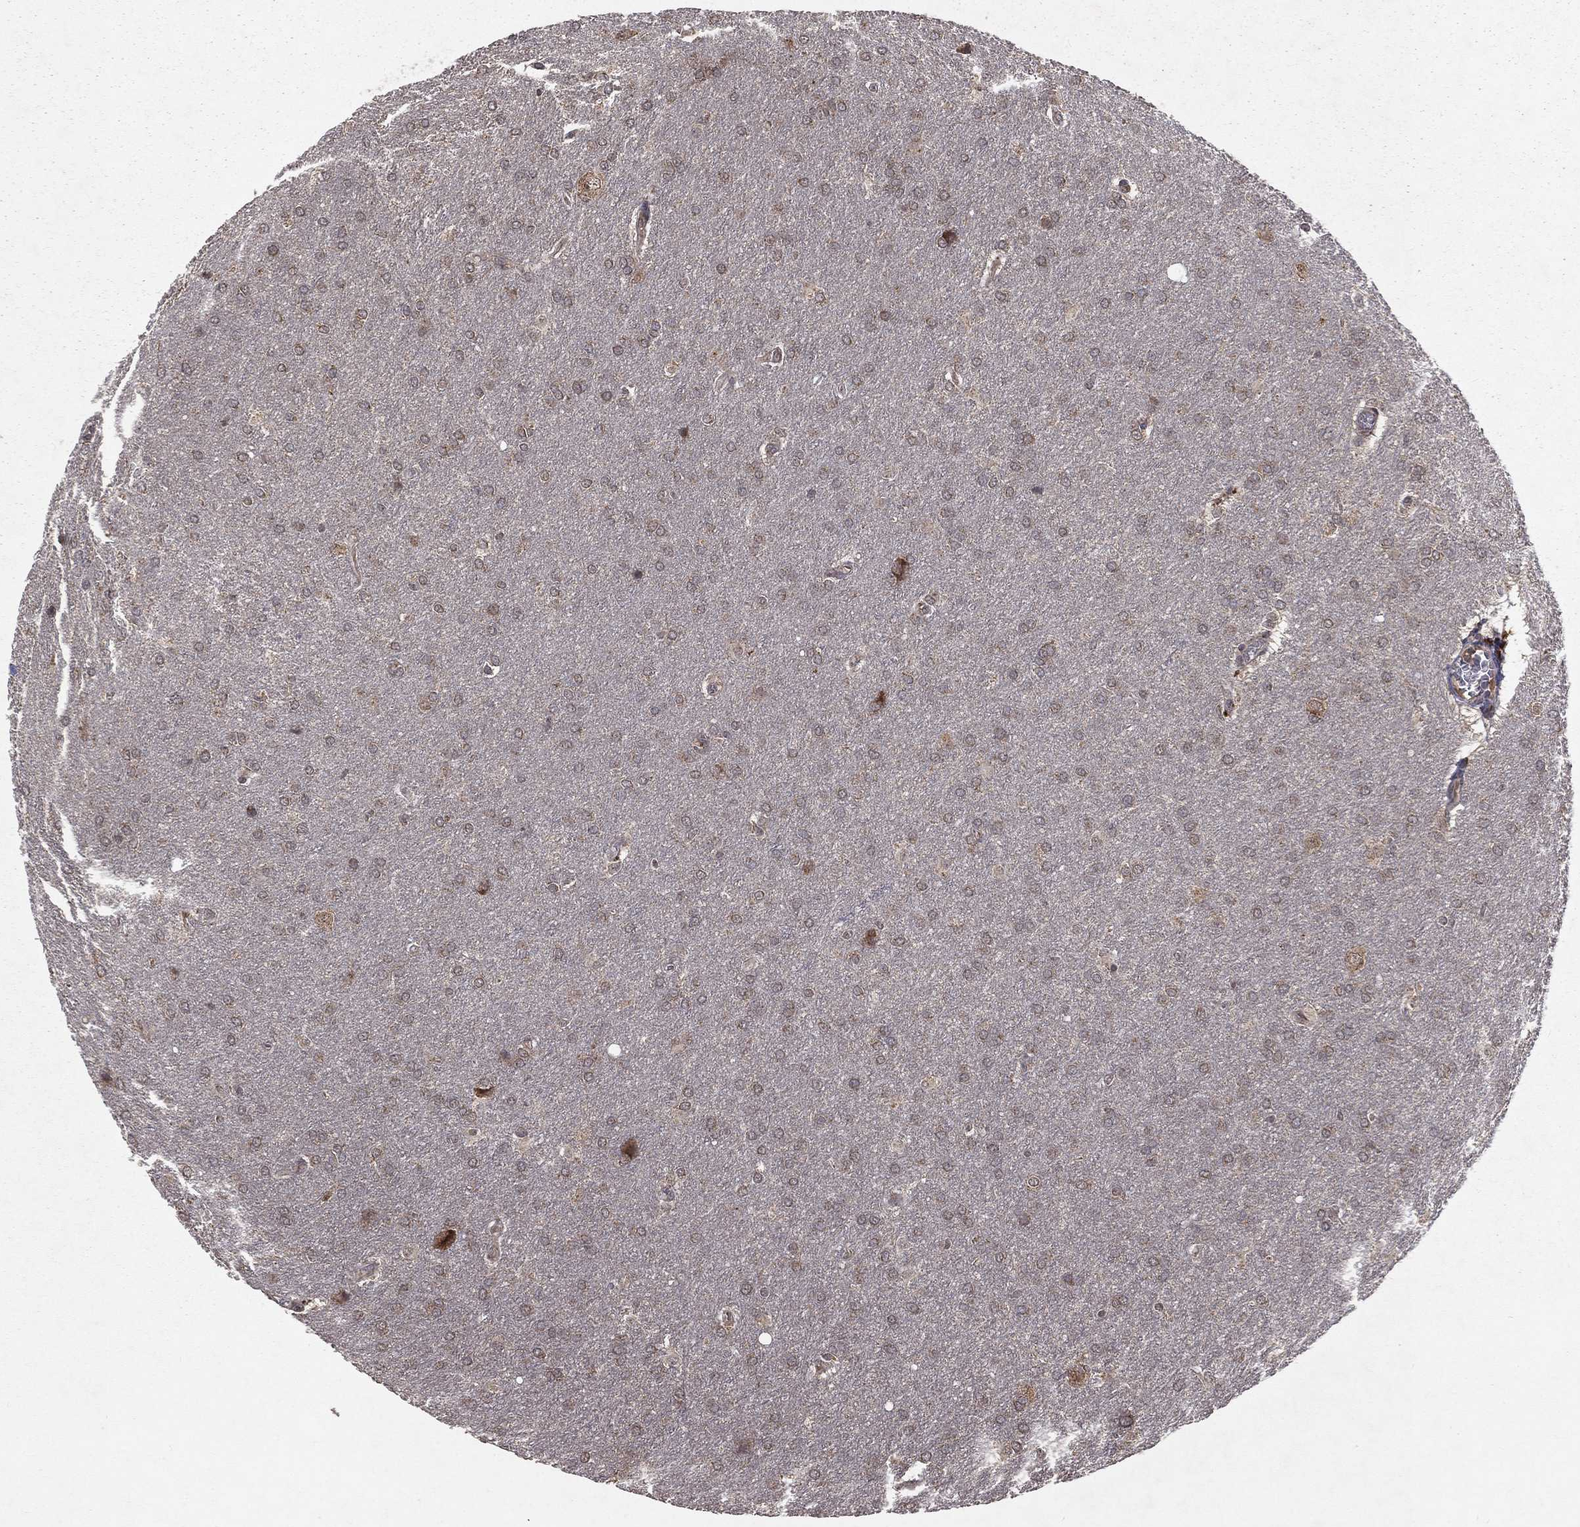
{"staining": {"intensity": "weak", "quantity": "25%-75%", "location": "cytoplasmic/membranous"}, "tissue": "glioma", "cell_type": "Tumor cells", "image_type": "cancer", "snomed": [{"axis": "morphology", "description": "Glioma, malignant, Low grade"}, {"axis": "topography", "description": "Brain"}], "caption": "Low-grade glioma (malignant) was stained to show a protein in brown. There is low levels of weak cytoplasmic/membranous staining in about 25%-75% of tumor cells. Using DAB (3,3'-diaminobenzidine) (brown) and hematoxylin (blue) stains, captured at high magnification using brightfield microscopy.", "gene": "ZDHHC15", "patient": {"sex": "female", "age": 32}}